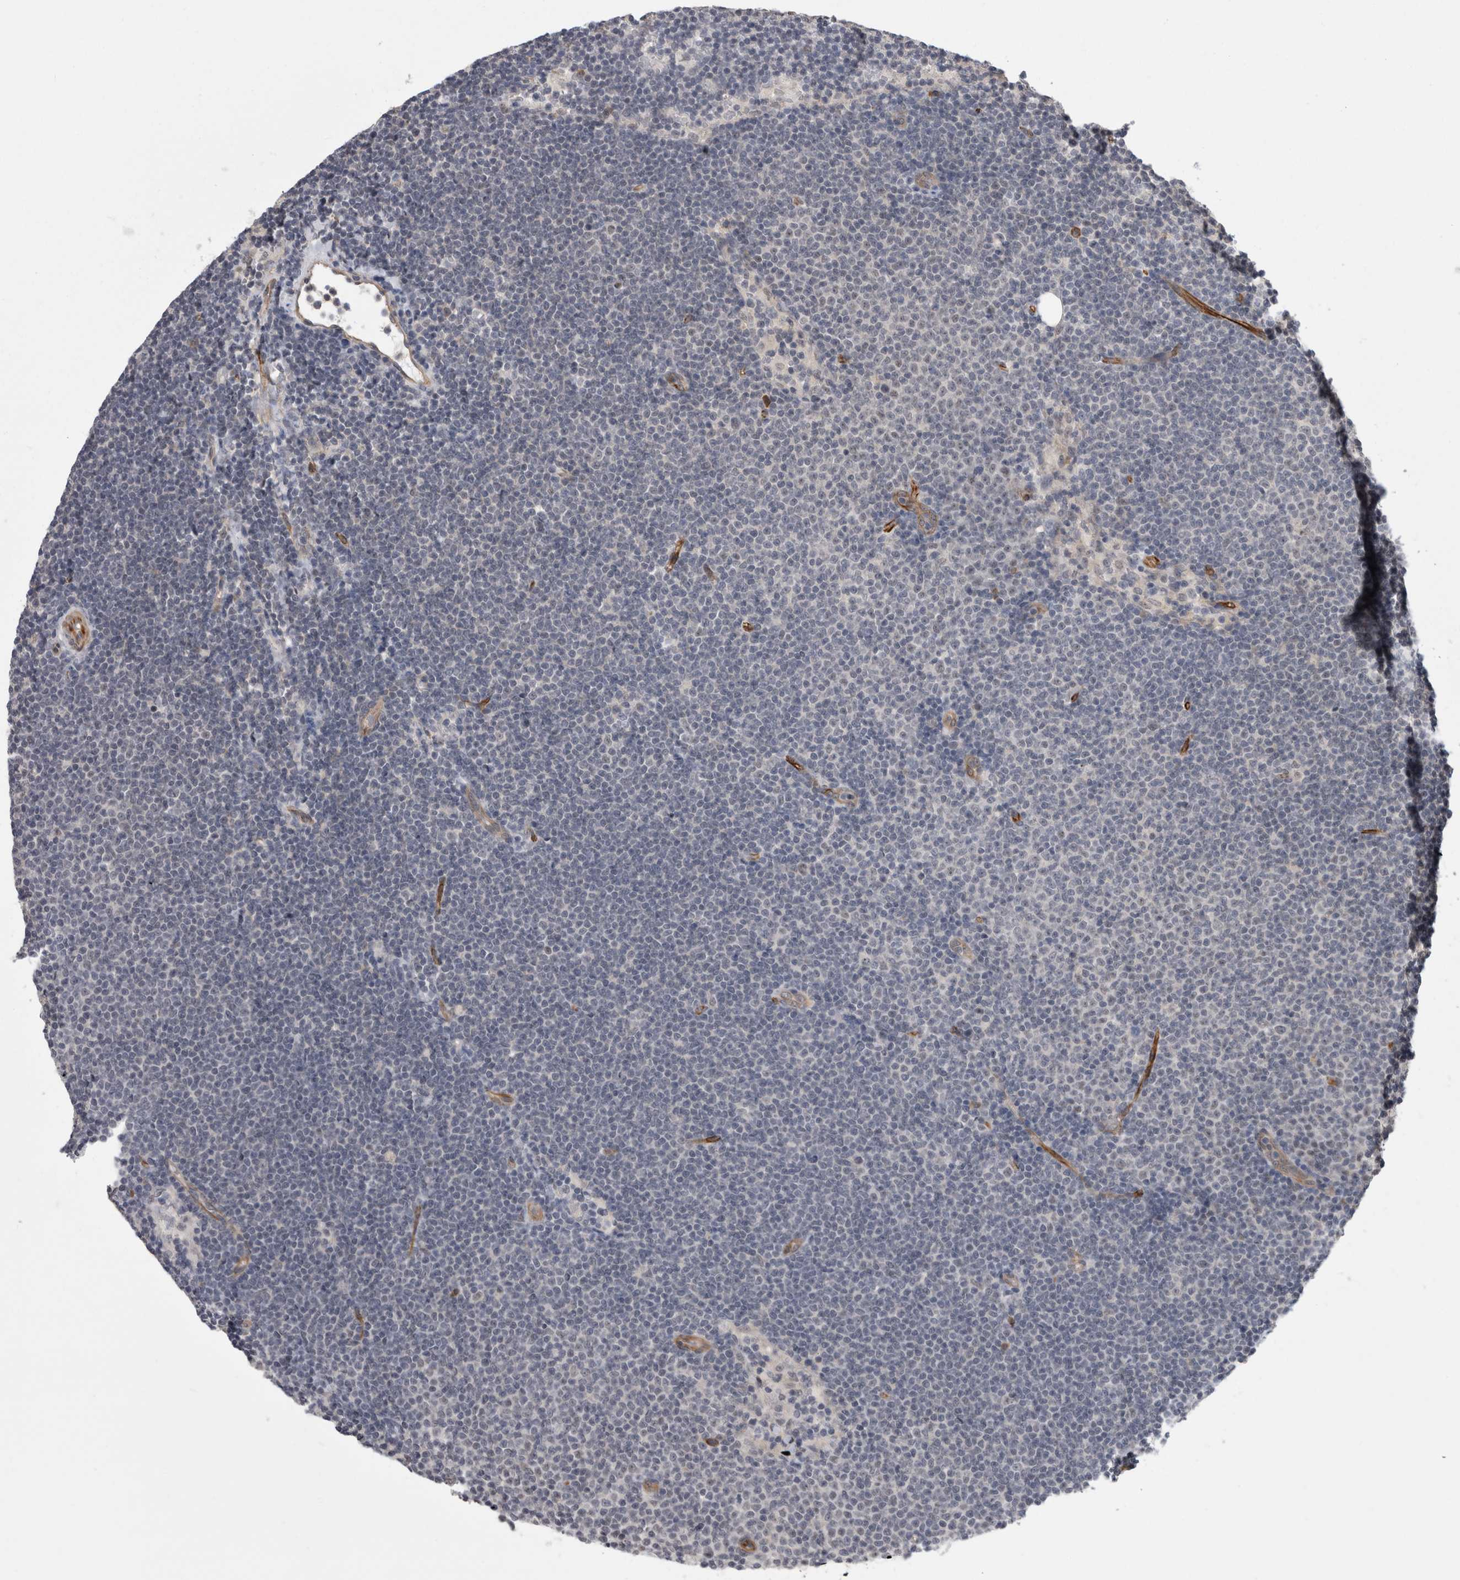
{"staining": {"intensity": "negative", "quantity": "none", "location": "none"}, "tissue": "lymphoma", "cell_type": "Tumor cells", "image_type": "cancer", "snomed": [{"axis": "morphology", "description": "Malignant lymphoma, non-Hodgkin's type, Low grade"}, {"axis": "topography", "description": "Lymph node"}], "caption": "A high-resolution micrograph shows immunohistochemistry staining of low-grade malignant lymphoma, non-Hodgkin's type, which shows no significant staining in tumor cells.", "gene": "FAM83H", "patient": {"sex": "female", "age": 53}}